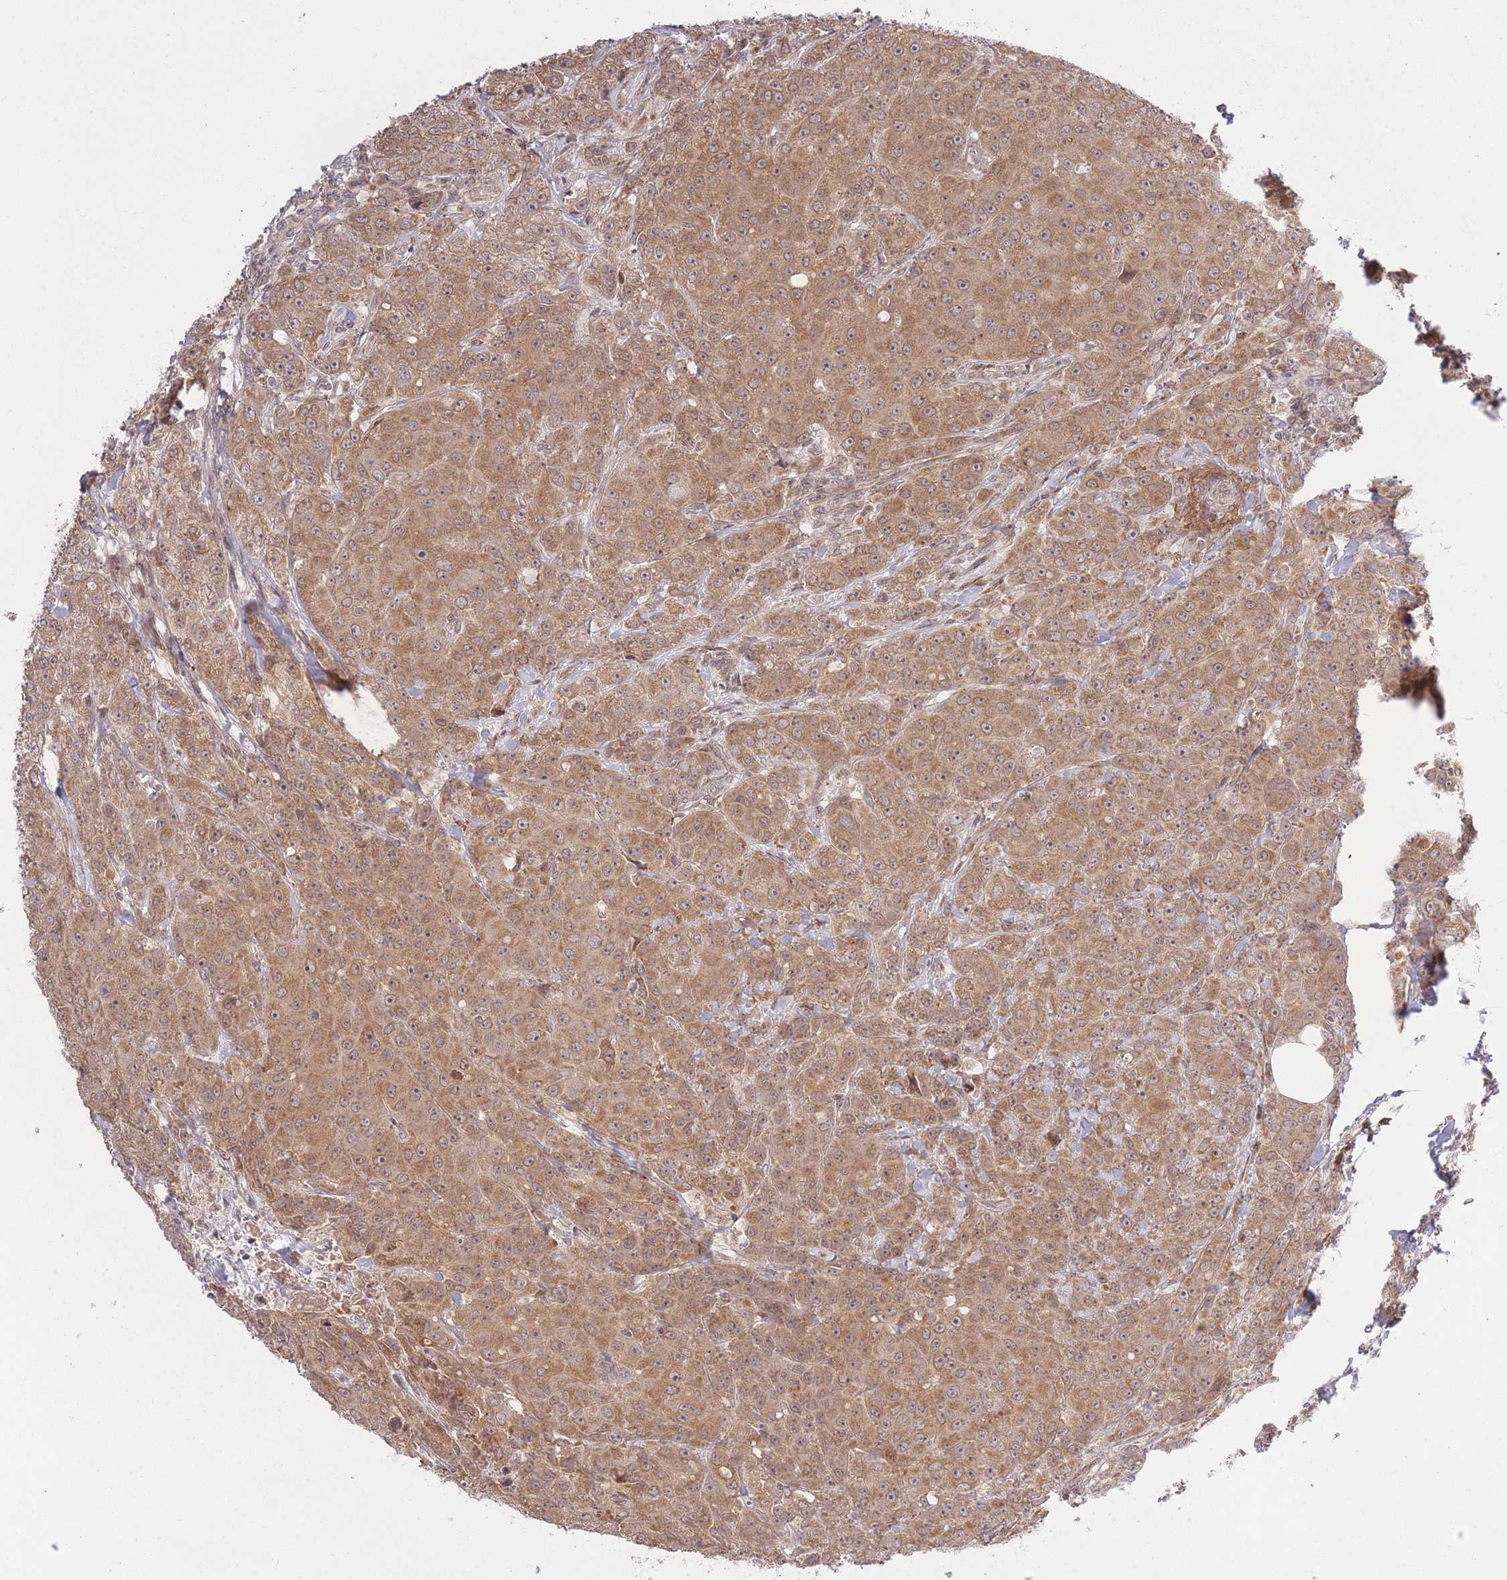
{"staining": {"intensity": "moderate", "quantity": ">75%", "location": "cytoplasmic/membranous"}, "tissue": "breast cancer", "cell_type": "Tumor cells", "image_type": "cancer", "snomed": [{"axis": "morphology", "description": "Duct carcinoma"}, {"axis": "topography", "description": "Breast"}], "caption": "Immunohistochemical staining of human infiltrating ductal carcinoma (breast) reveals moderate cytoplasmic/membranous protein staining in about >75% of tumor cells.", "gene": "ZNF391", "patient": {"sex": "female", "age": 43}}